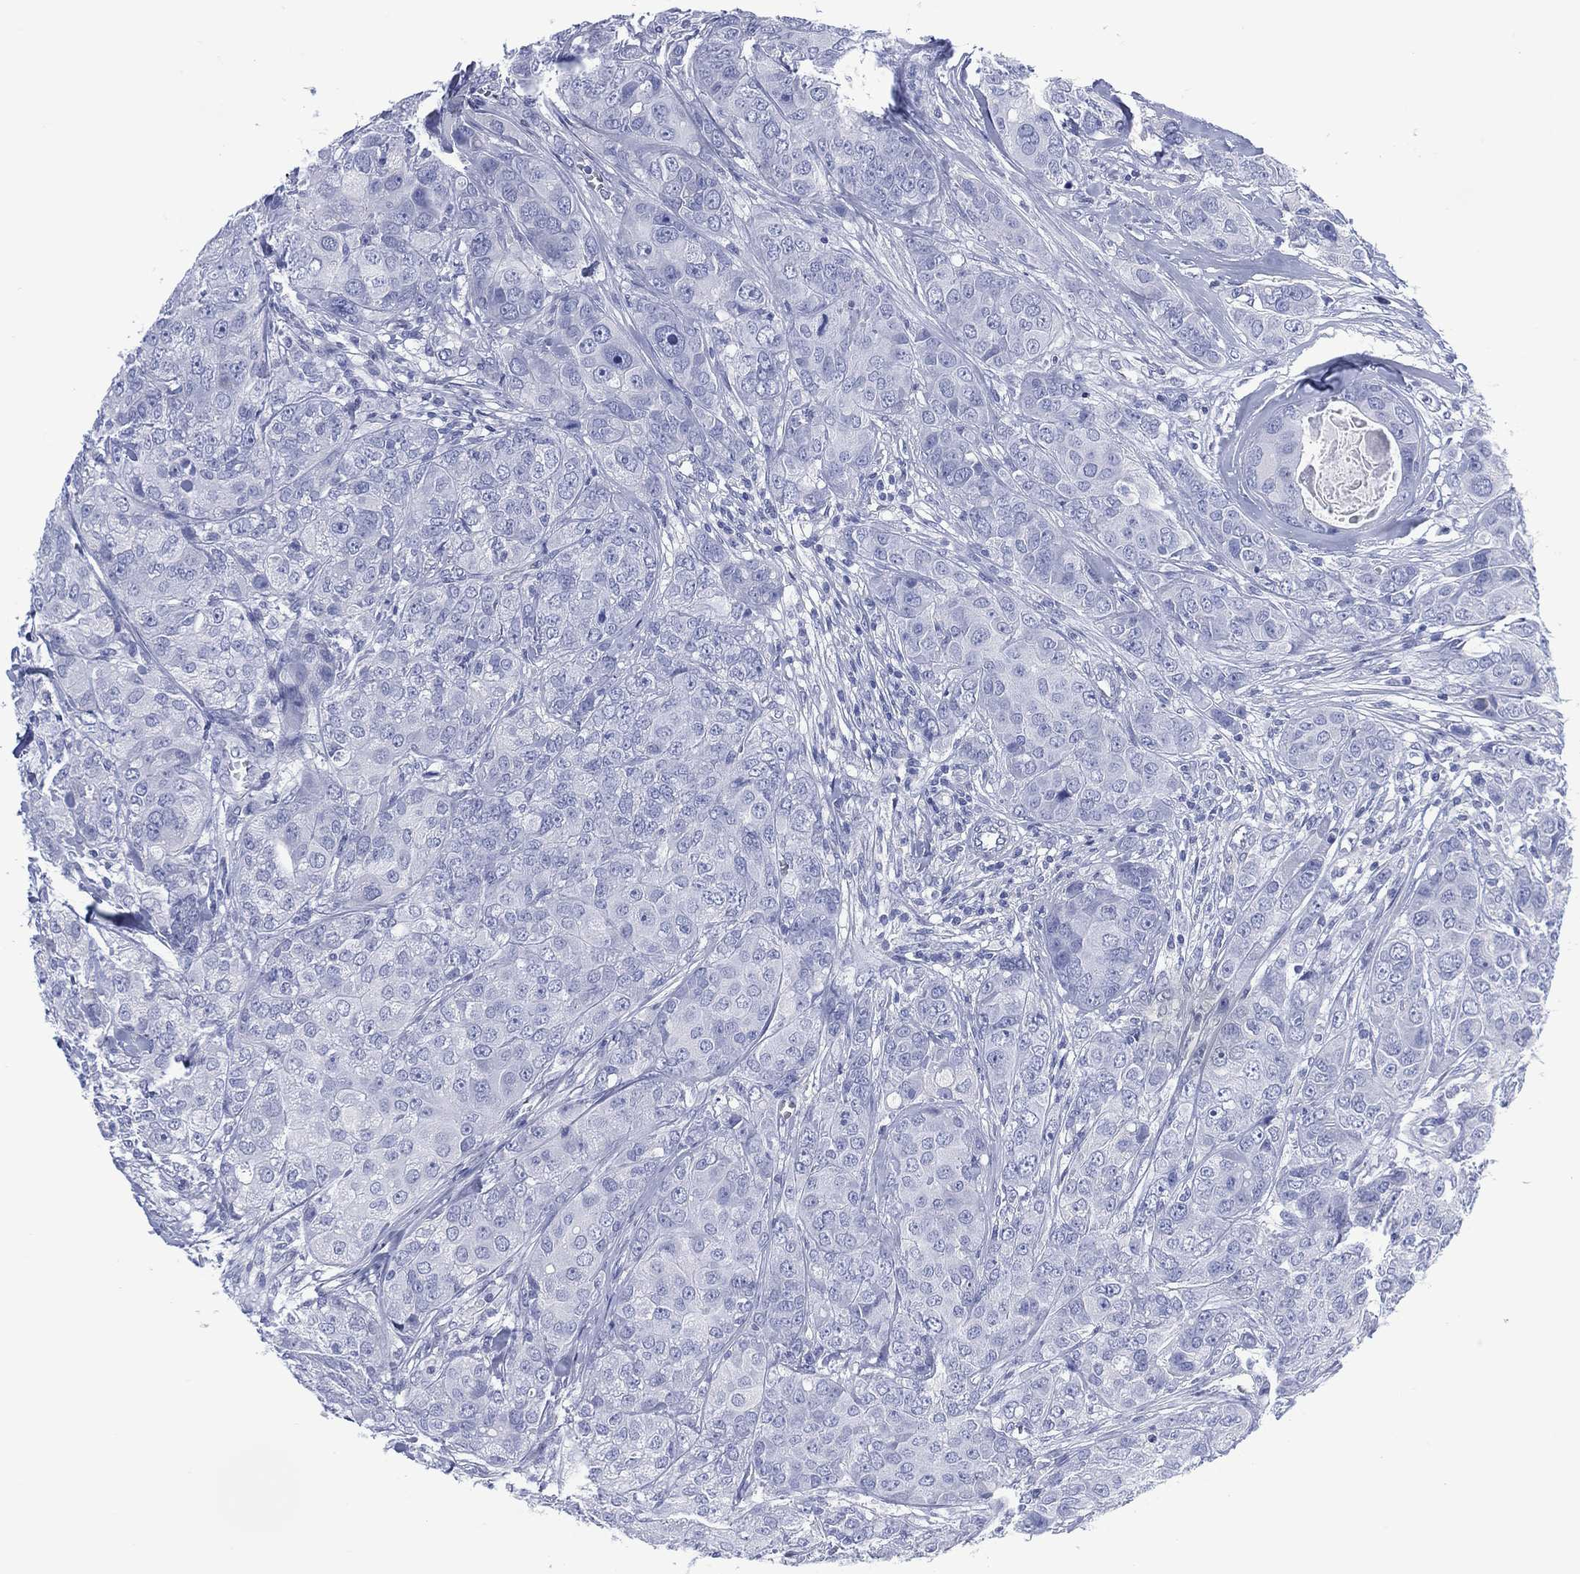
{"staining": {"intensity": "negative", "quantity": "none", "location": "none"}, "tissue": "breast cancer", "cell_type": "Tumor cells", "image_type": "cancer", "snomed": [{"axis": "morphology", "description": "Duct carcinoma"}, {"axis": "topography", "description": "Breast"}], "caption": "This is an immunohistochemistry (IHC) image of breast intraductal carcinoma. There is no staining in tumor cells.", "gene": "DDI1", "patient": {"sex": "female", "age": 43}}